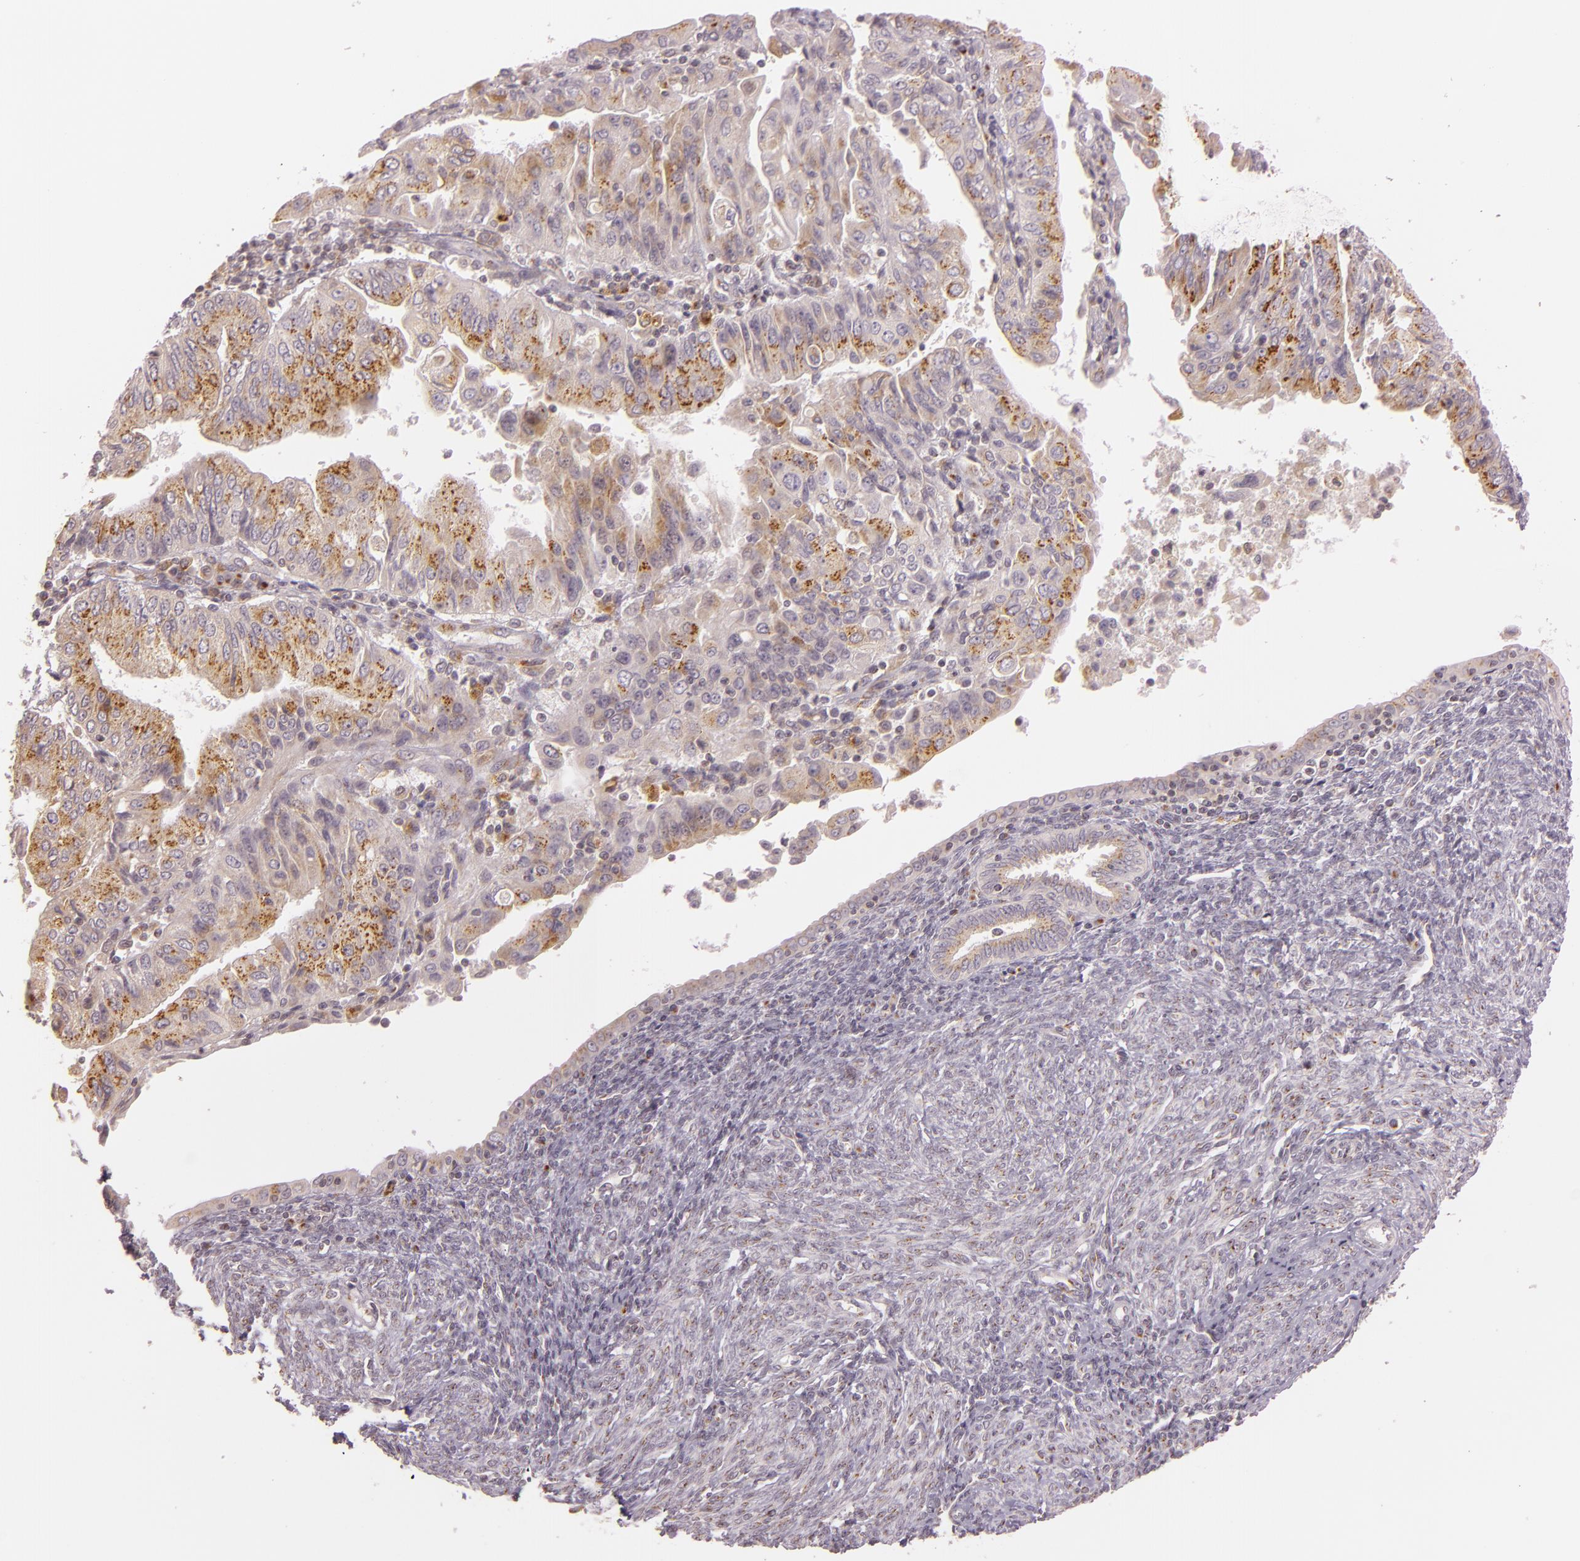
{"staining": {"intensity": "moderate", "quantity": ">75%", "location": "cytoplasmic/membranous"}, "tissue": "endometrial cancer", "cell_type": "Tumor cells", "image_type": "cancer", "snomed": [{"axis": "morphology", "description": "Adenocarcinoma, NOS"}, {"axis": "topography", "description": "Endometrium"}], "caption": "About >75% of tumor cells in human adenocarcinoma (endometrial) demonstrate moderate cytoplasmic/membranous protein positivity as visualized by brown immunohistochemical staining.", "gene": "LGMN", "patient": {"sex": "female", "age": 75}}